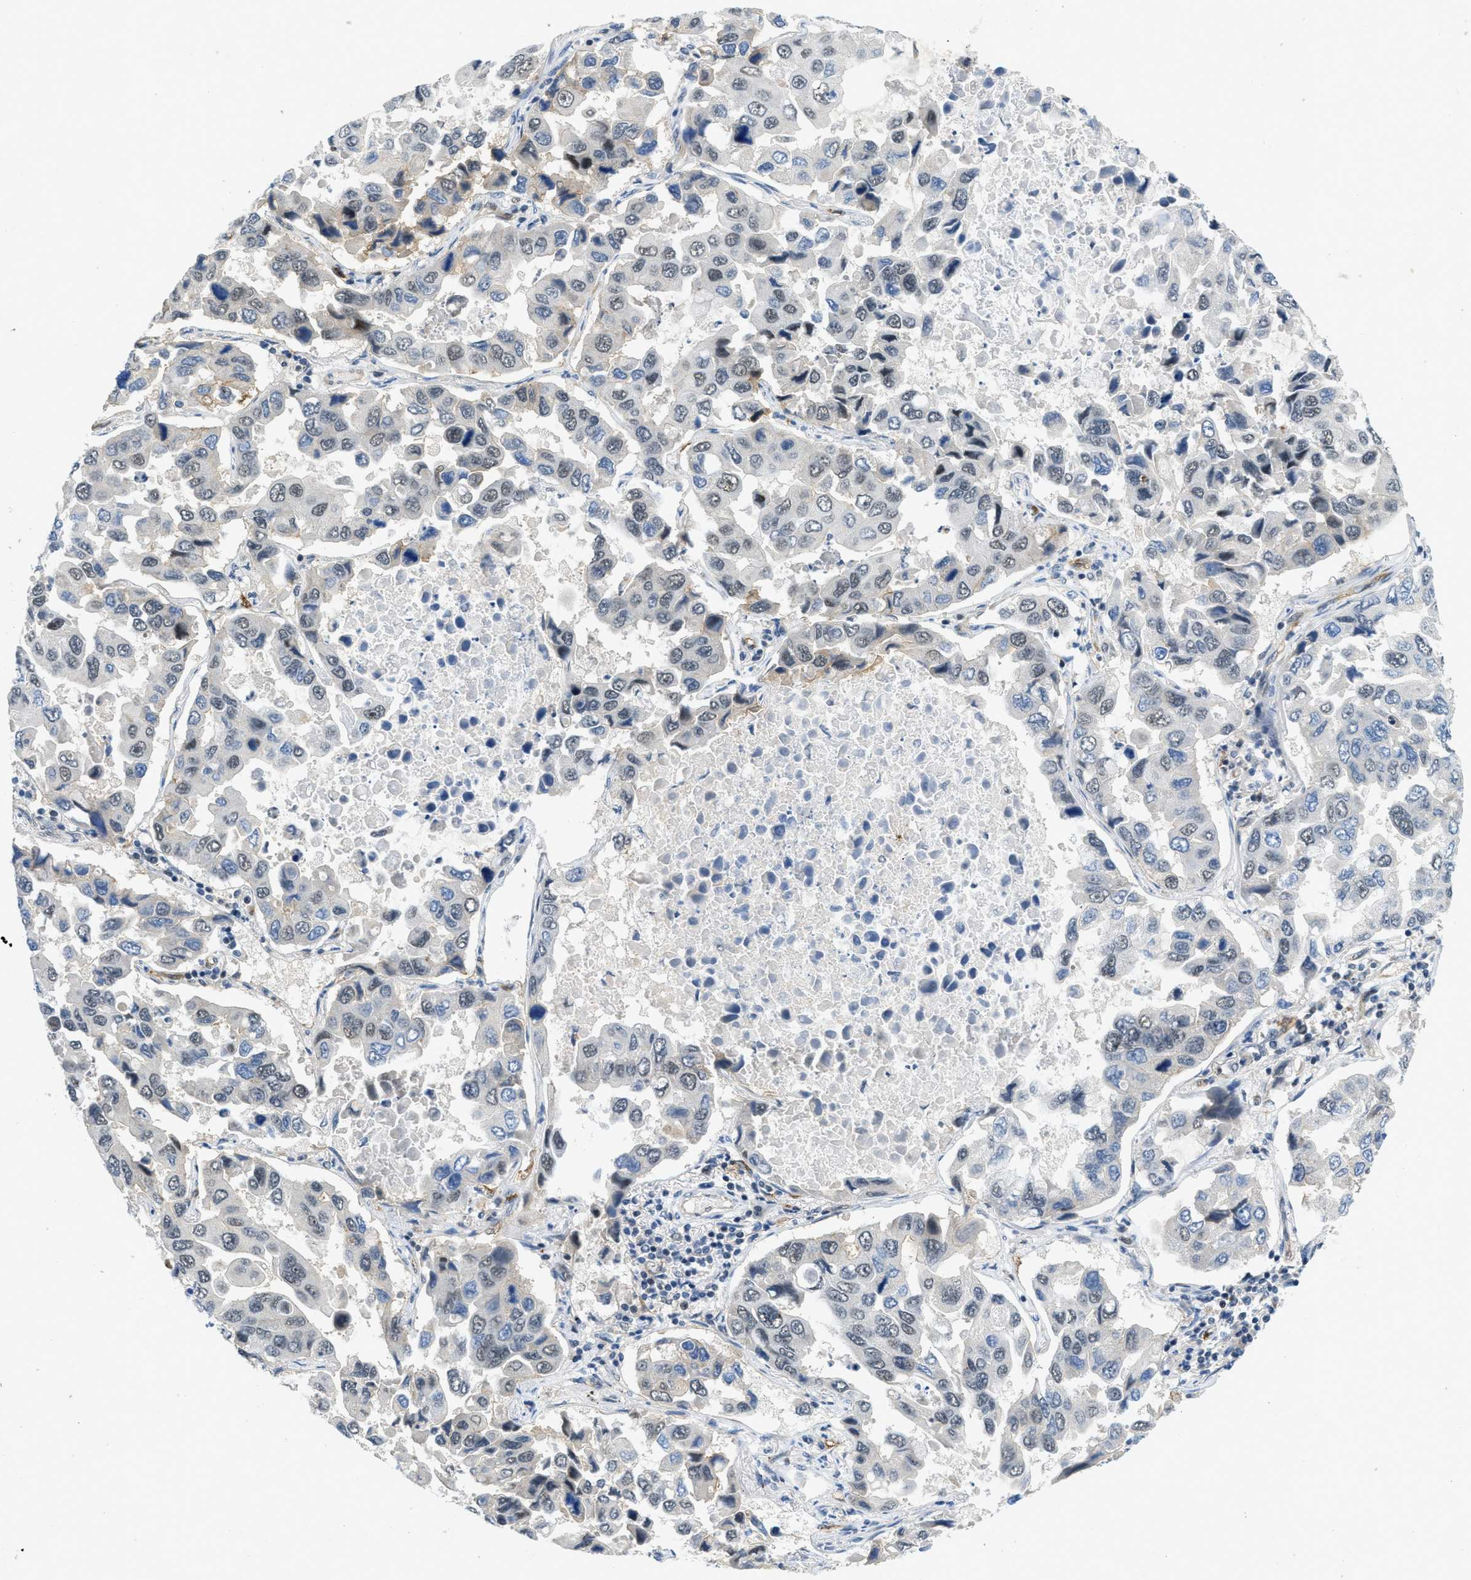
{"staining": {"intensity": "negative", "quantity": "none", "location": "none"}, "tissue": "lung cancer", "cell_type": "Tumor cells", "image_type": "cancer", "snomed": [{"axis": "morphology", "description": "Adenocarcinoma, NOS"}, {"axis": "topography", "description": "Lung"}], "caption": "This histopathology image is of lung cancer stained with immunohistochemistry (IHC) to label a protein in brown with the nuclei are counter-stained blue. There is no expression in tumor cells.", "gene": "SLCO2A1", "patient": {"sex": "male", "age": 64}}